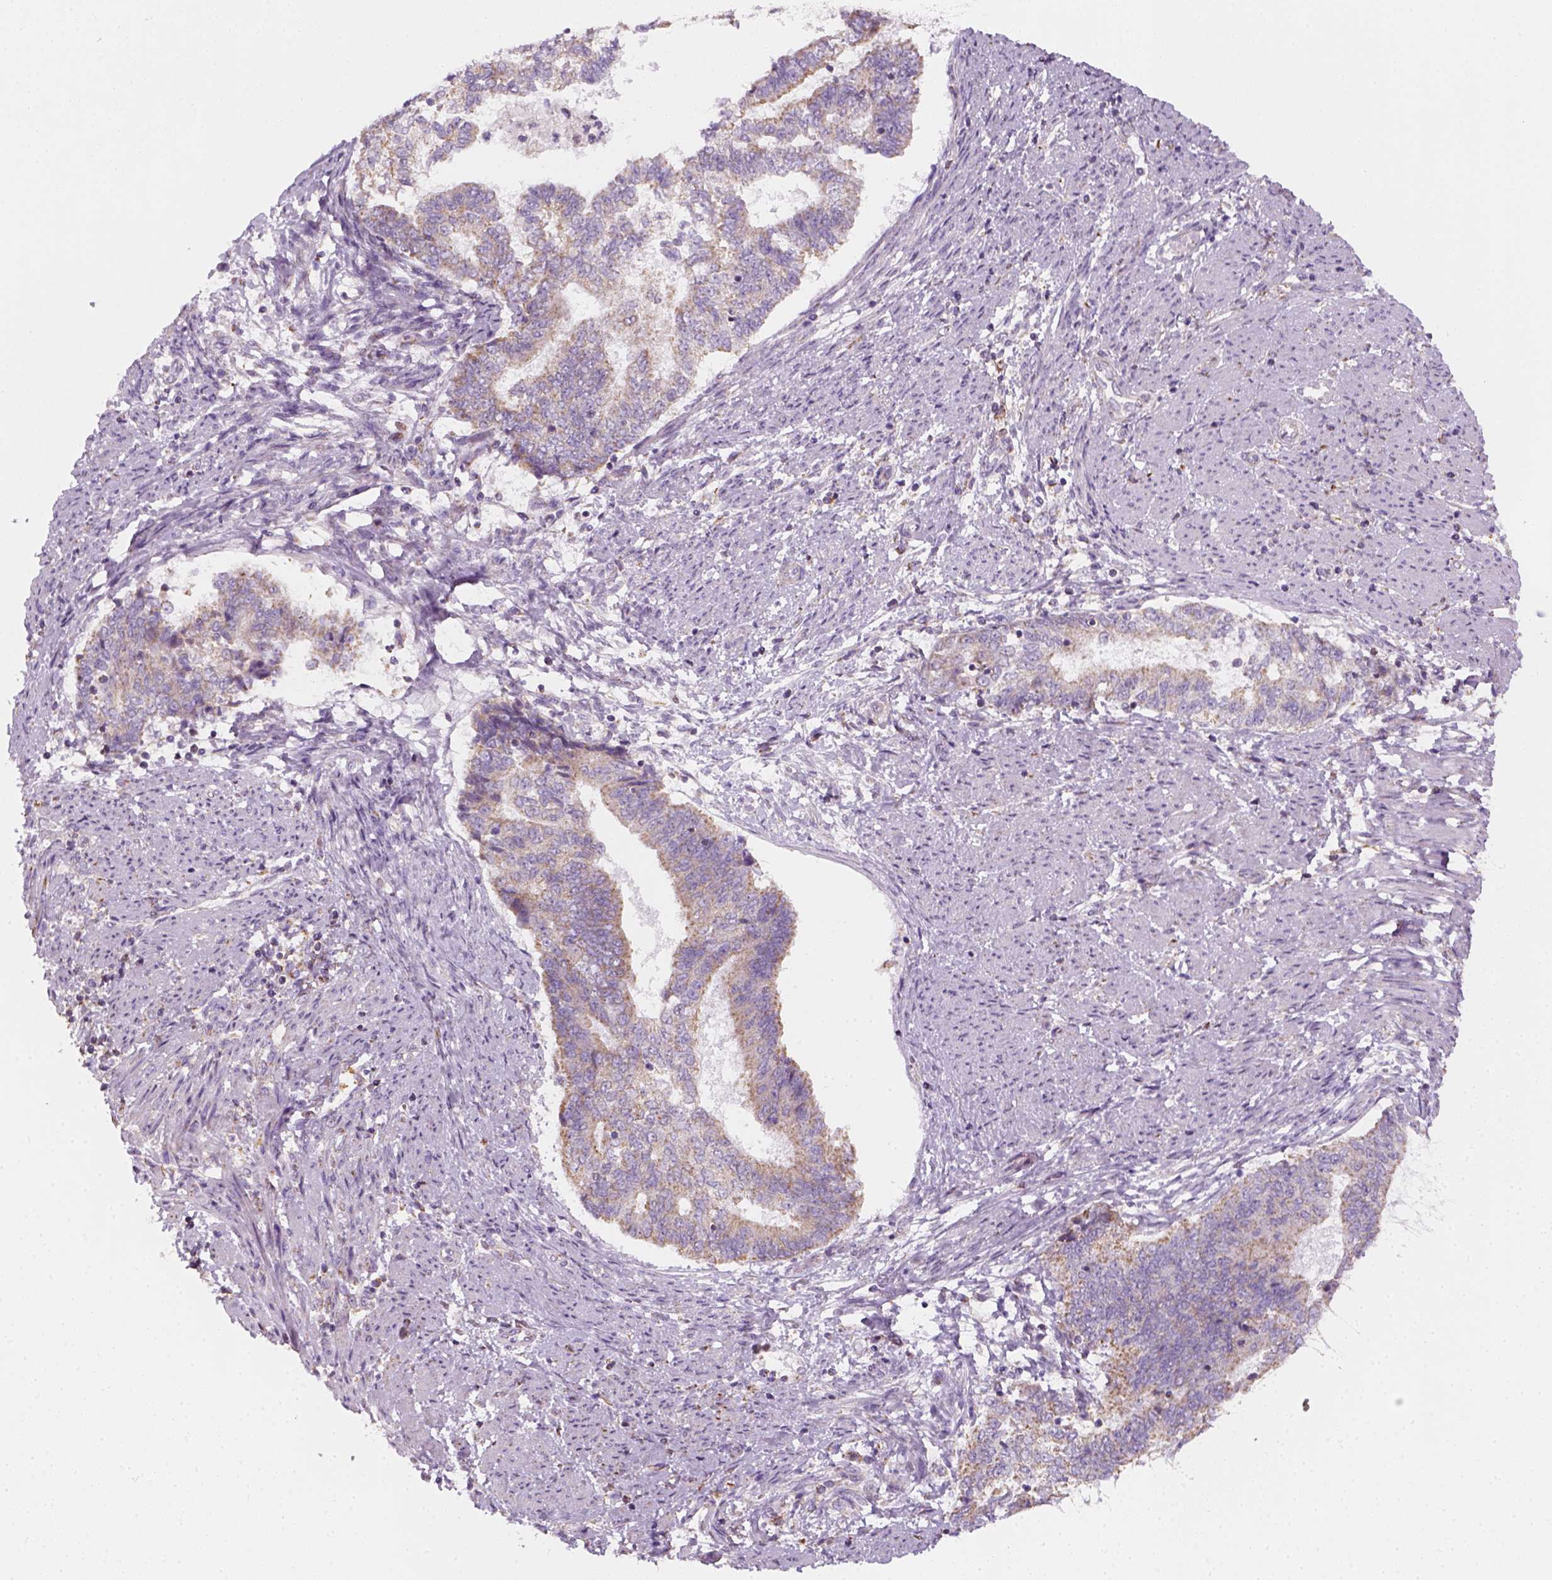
{"staining": {"intensity": "weak", "quantity": "25%-75%", "location": "cytoplasmic/membranous"}, "tissue": "endometrial cancer", "cell_type": "Tumor cells", "image_type": "cancer", "snomed": [{"axis": "morphology", "description": "Adenocarcinoma, NOS"}, {"axis": "topography", "description": "Endometrium"}], "caption": "Adenocarcinoma (endometrial) was stained to show a protein in brown. There is low levels of weak cytoplasmic/membranous expression in about 25%-75% of tumor cells. (Stains: DAB (3,3'-diaminobenzidine) in brown, nuclei in blue, Microscopy: brightfield microscopy at high magnification).", "gene": "AWAT2", "patient": {"sex": "female", "age": 65}}